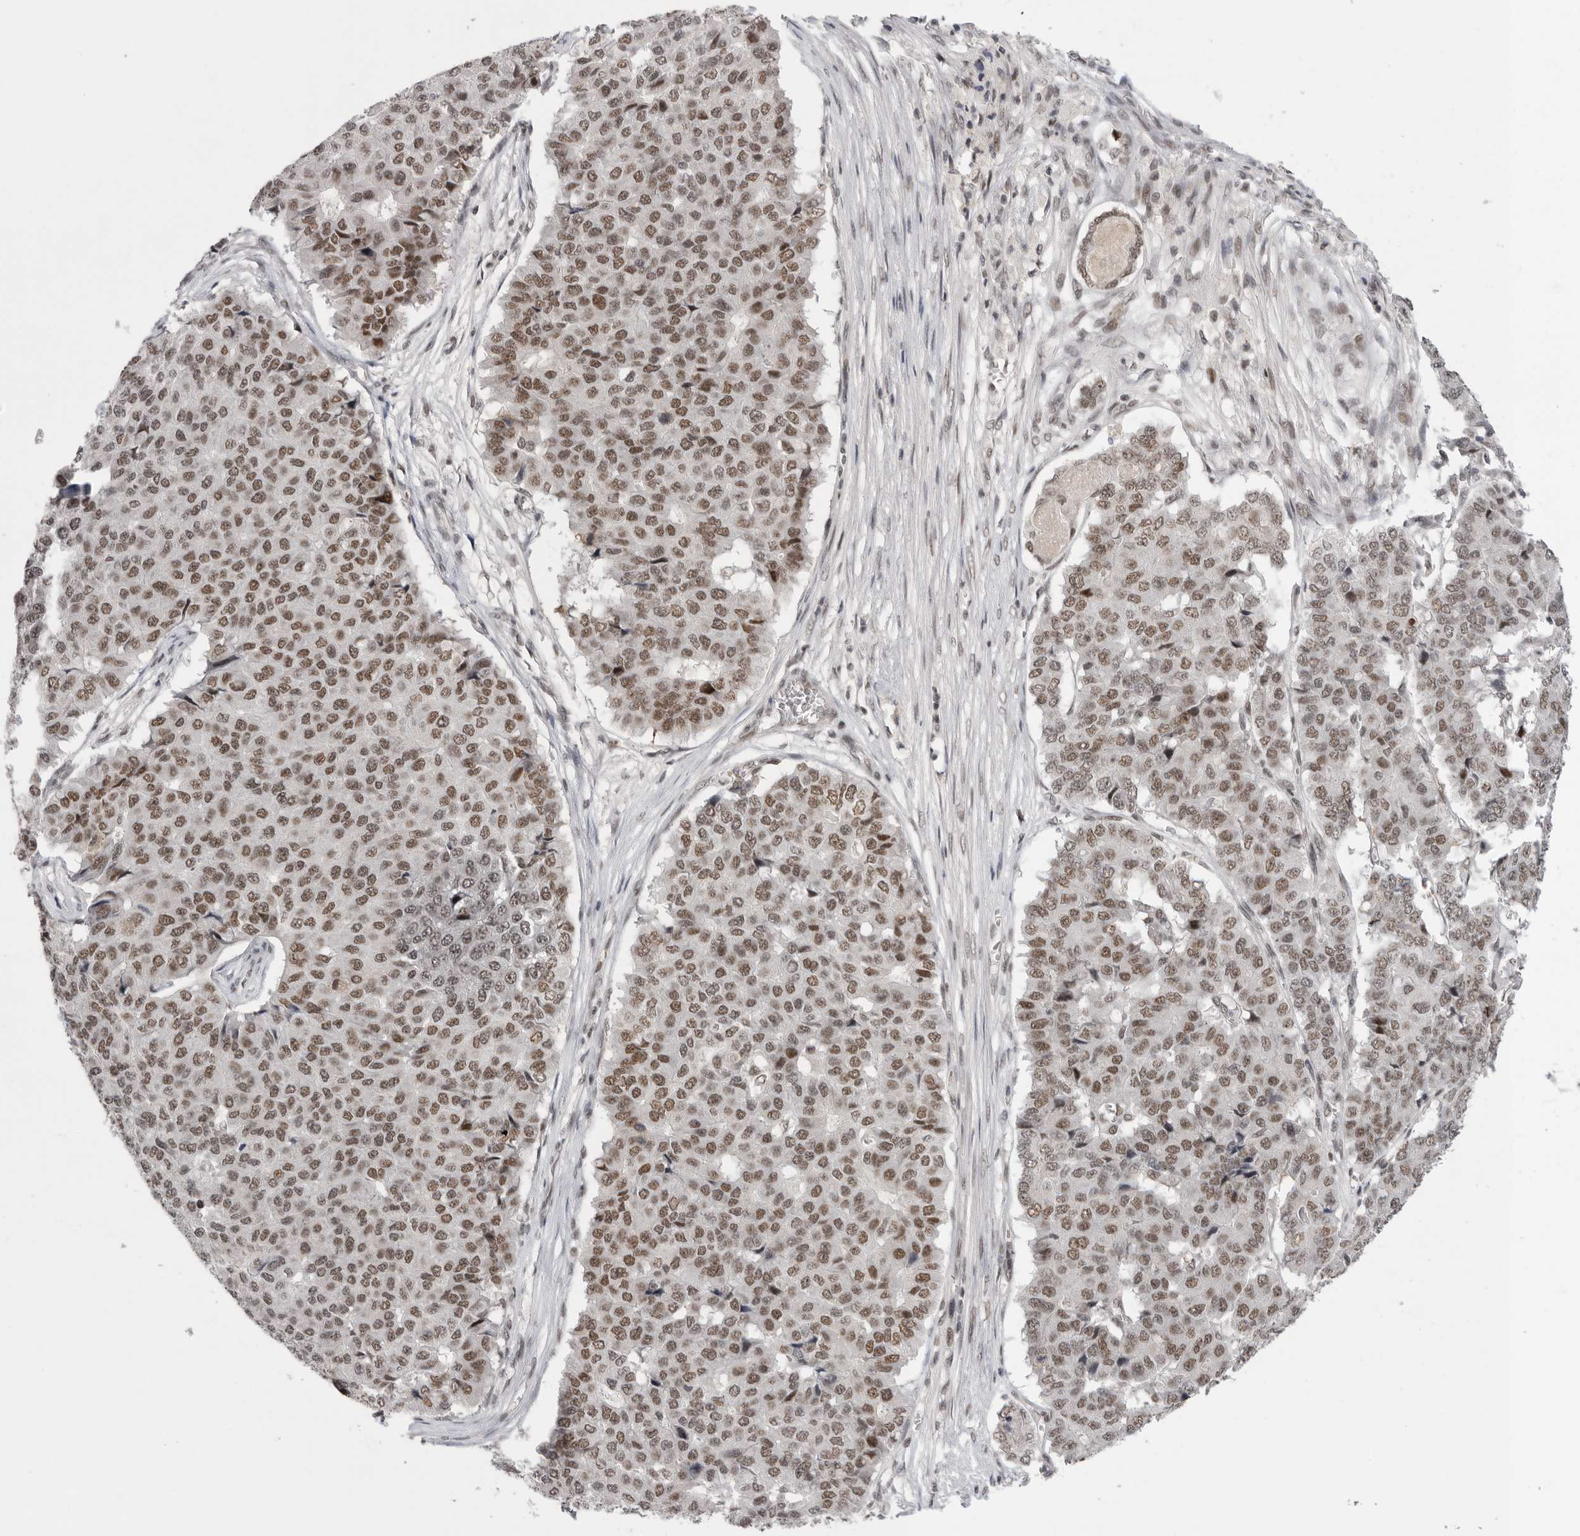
{"staining": {"intensity": "moderate", "quantity": ">75%", "location": "nuclear"}, "tissue": "pancreatic cancer", "cell_type": "Tumor cells", "image_type": "cancer", "snomed": [{"axis": "morphology", "description": "Adenocarcinoma, NOS"}, {"axis": "topography", "description": "Pancreas"}], "caption": "A histopathology image of pancreatic cancer (adenocarcinoma) stained for a protein displays moderate nuclear brown staining in tumor cells. Nuclei are stained in blue.", "gene": "POU5F1", "patient": {"sex": "male", "age": 50}}